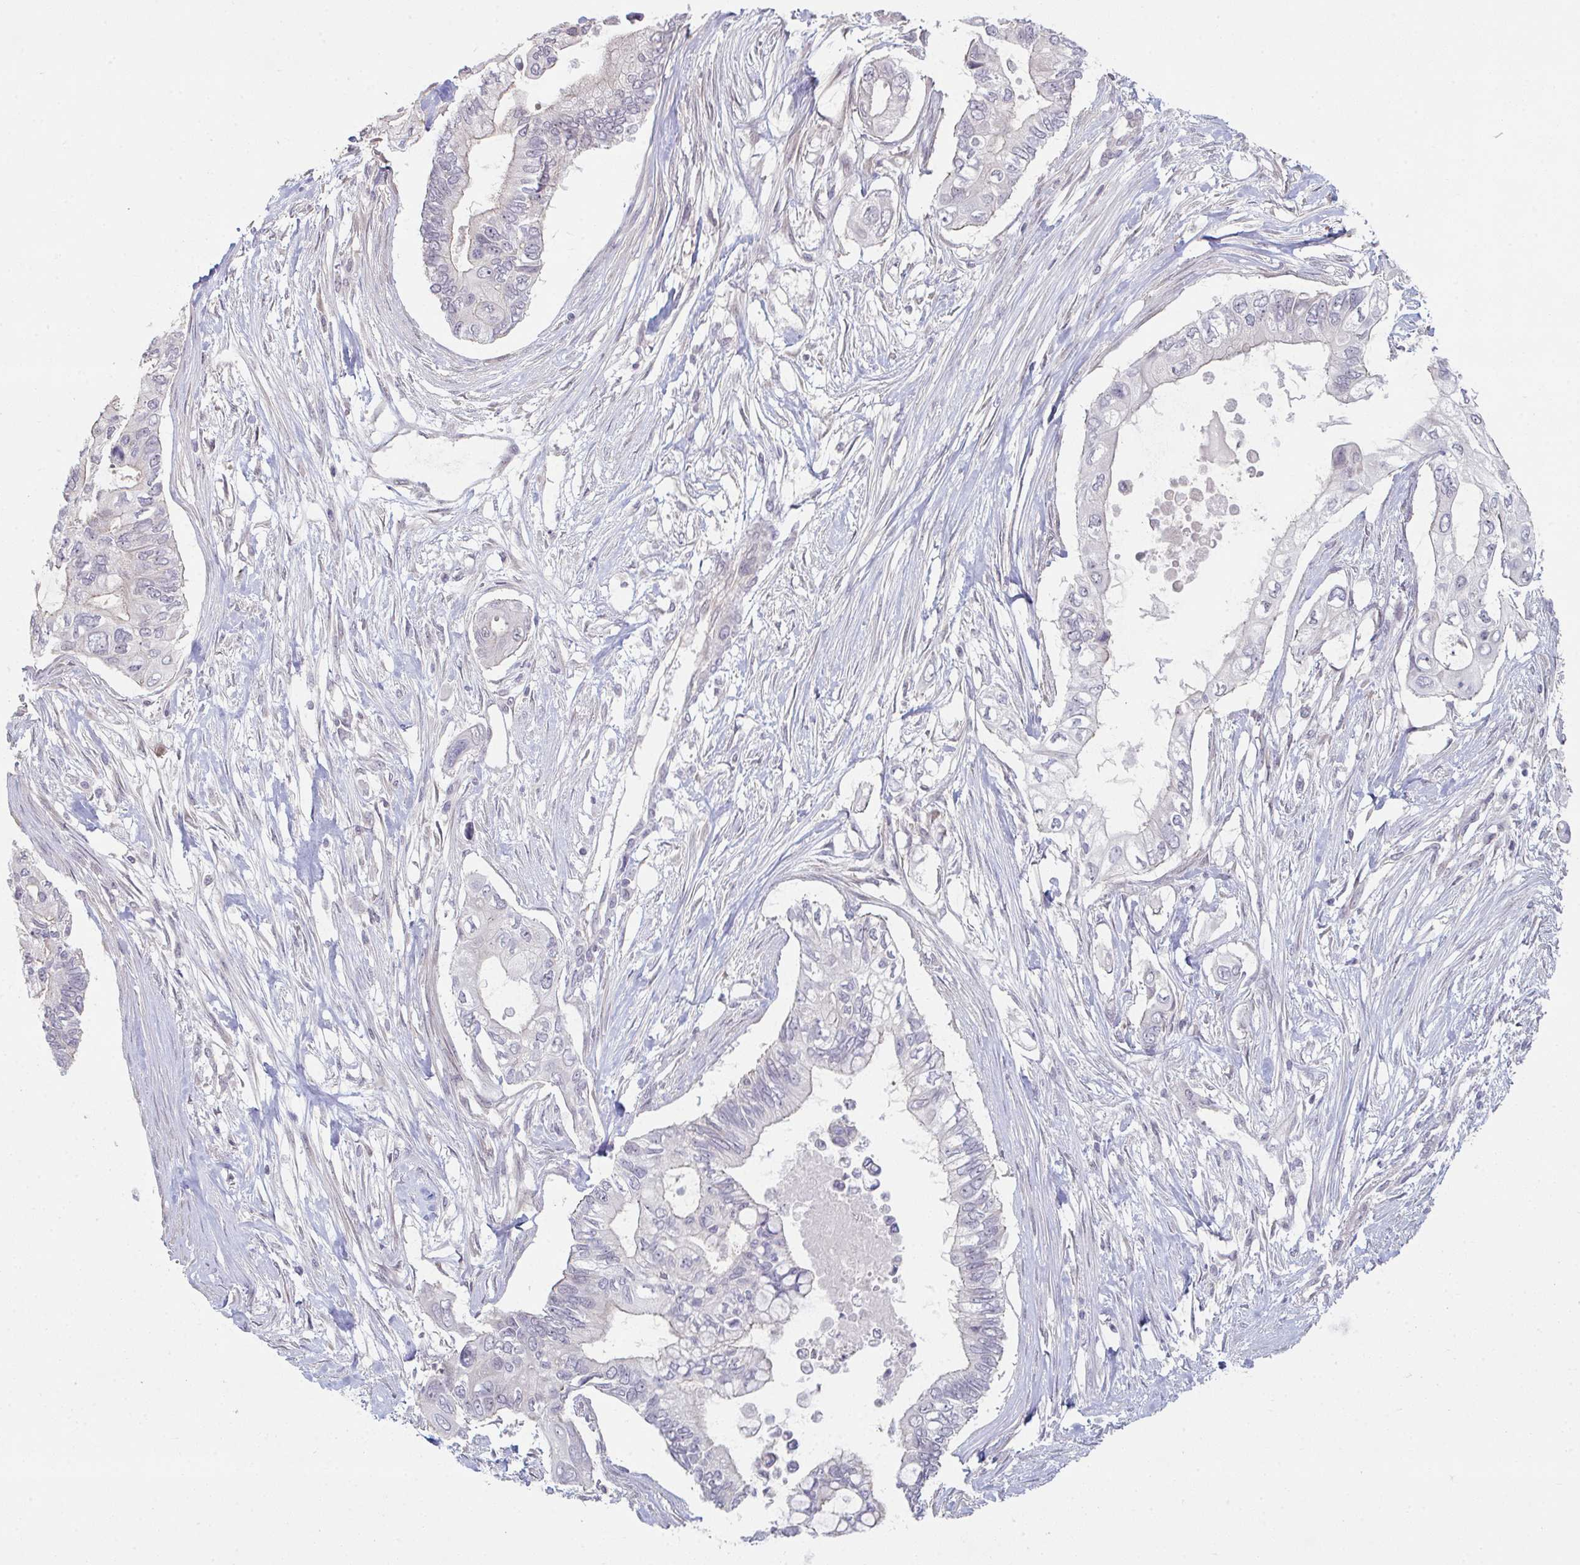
{"staining": {"intensity": "negative", "quantity": "none", "location": "none"}, "tissue": "pancreatic cancer", "cell_type": "Tumor cells", "image_type": "cancer", "snomed": [{"axis": "morphology", "description": "Adenocarcinoma, NOS"}, {"axis": "topography", "description": "Pancreas"}], "caption": "This is an immunohistochemistry (IHC) image of human pancreatic adenocarcinoma. There is no positivity in tumor cells.", "gene": "ZNF214", "patient": {"sex": "female", "age": 63}}